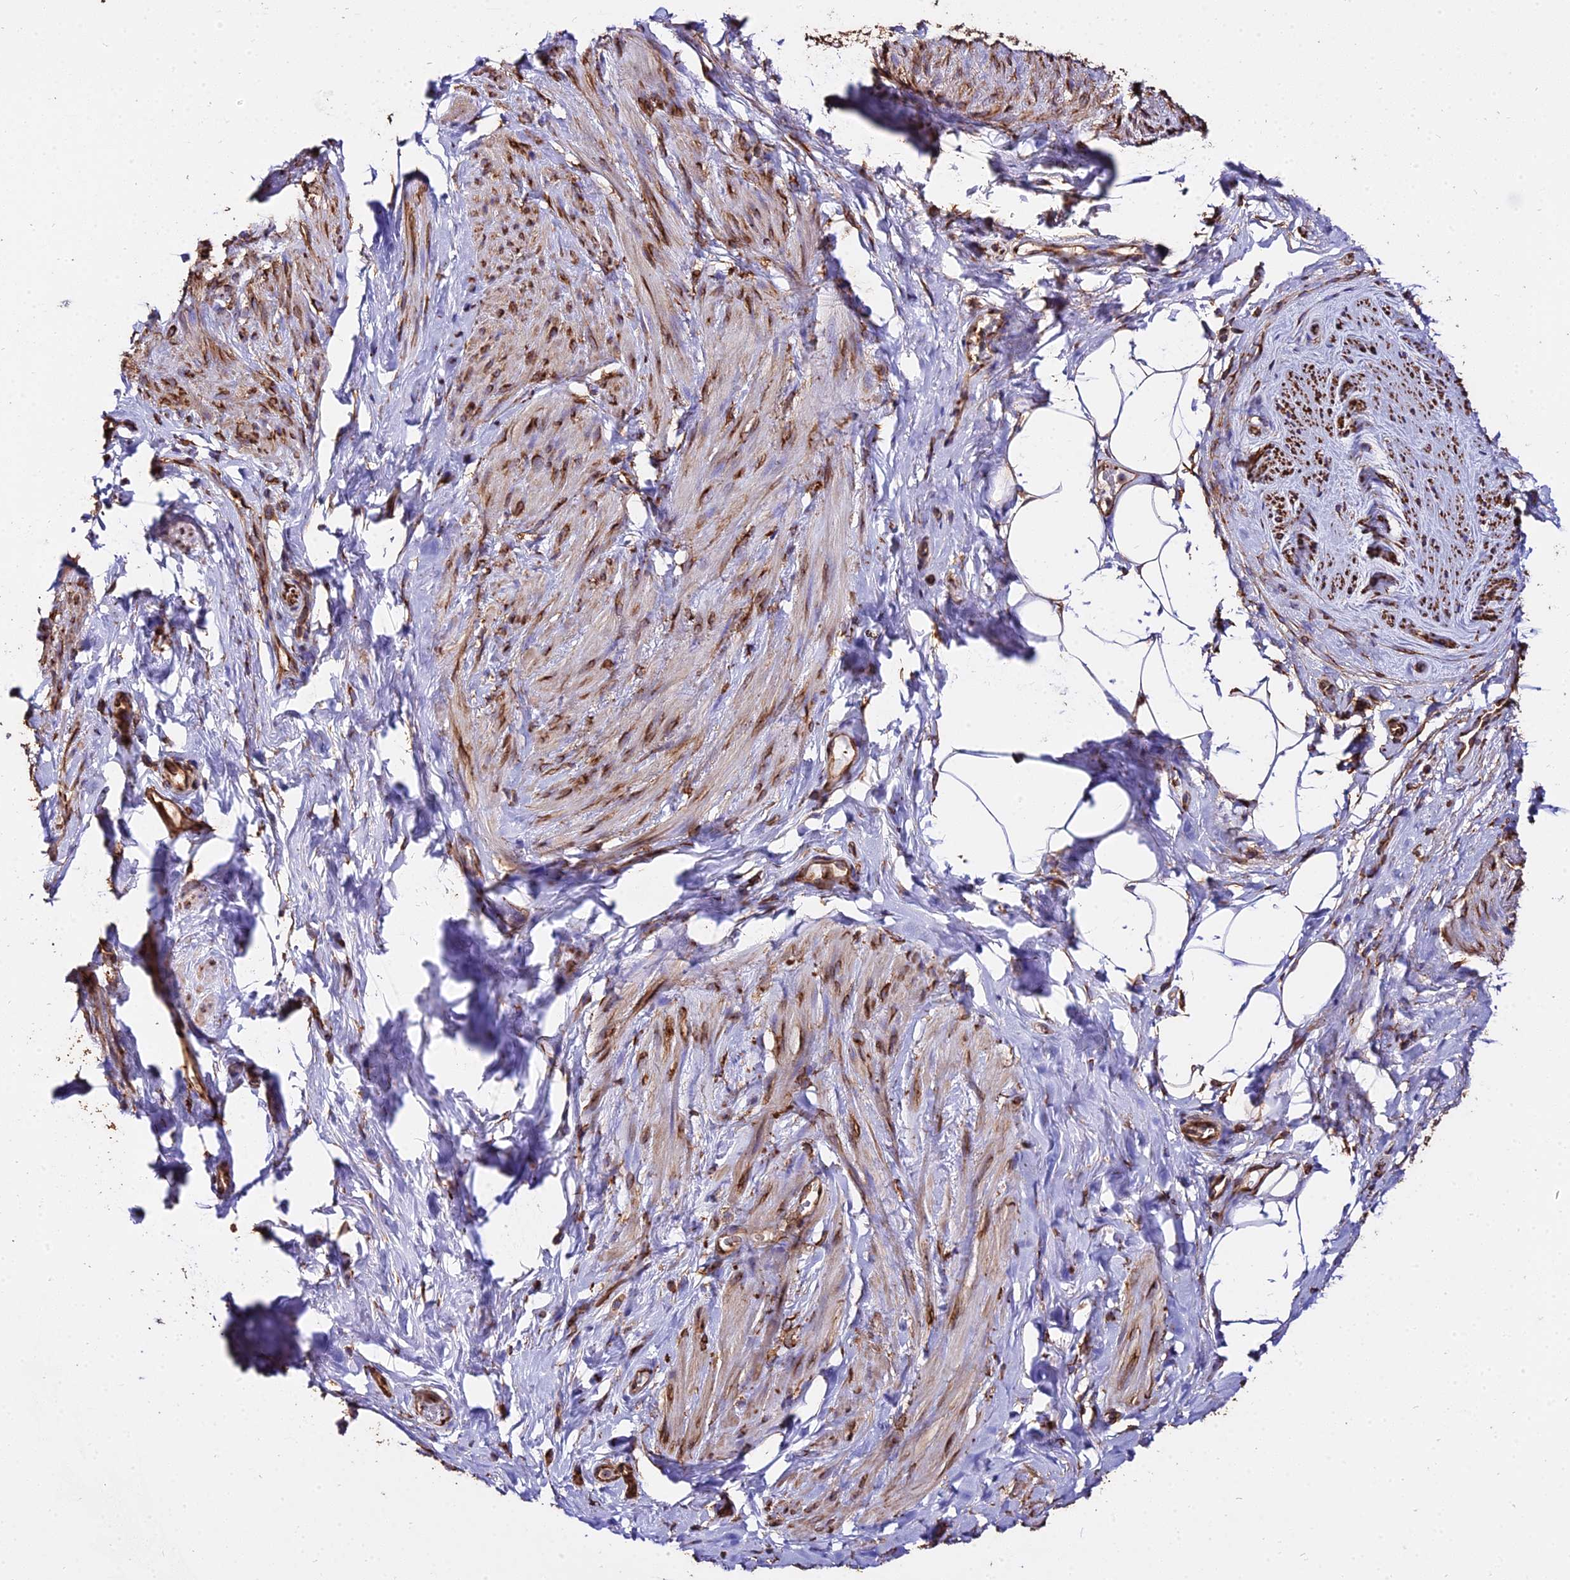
{"staining": {"intensity": "moderate", "quantity": "25%-75%", "location": "cytoplasmic/membranous"}, "tissue": "smooth muscle", "cell_type": "Smooth muscle cells", "image_type": "normal", "snomed": [{"axis": "morphology", "description": "Normal tissue, NOS"}, {"axis": "topography", "description": "Smooth muscle"}, {"axis": "topography", "description": "Peripheral nerve tissue"}], "caption": "Protein expression analysis of unremarkable smooth muscle reveals moderate cytoplasmic/membranous expression in approximately 25%-75% of smooth muscle cells. Using DAB (3,3'-diaminobenzidine) (brown) and hematoxylin (blue) stains, captured at high magnification using brightfield microscopy.", "gene": "TUBA1A", "patient": {"sex": "male", "age": 69}}